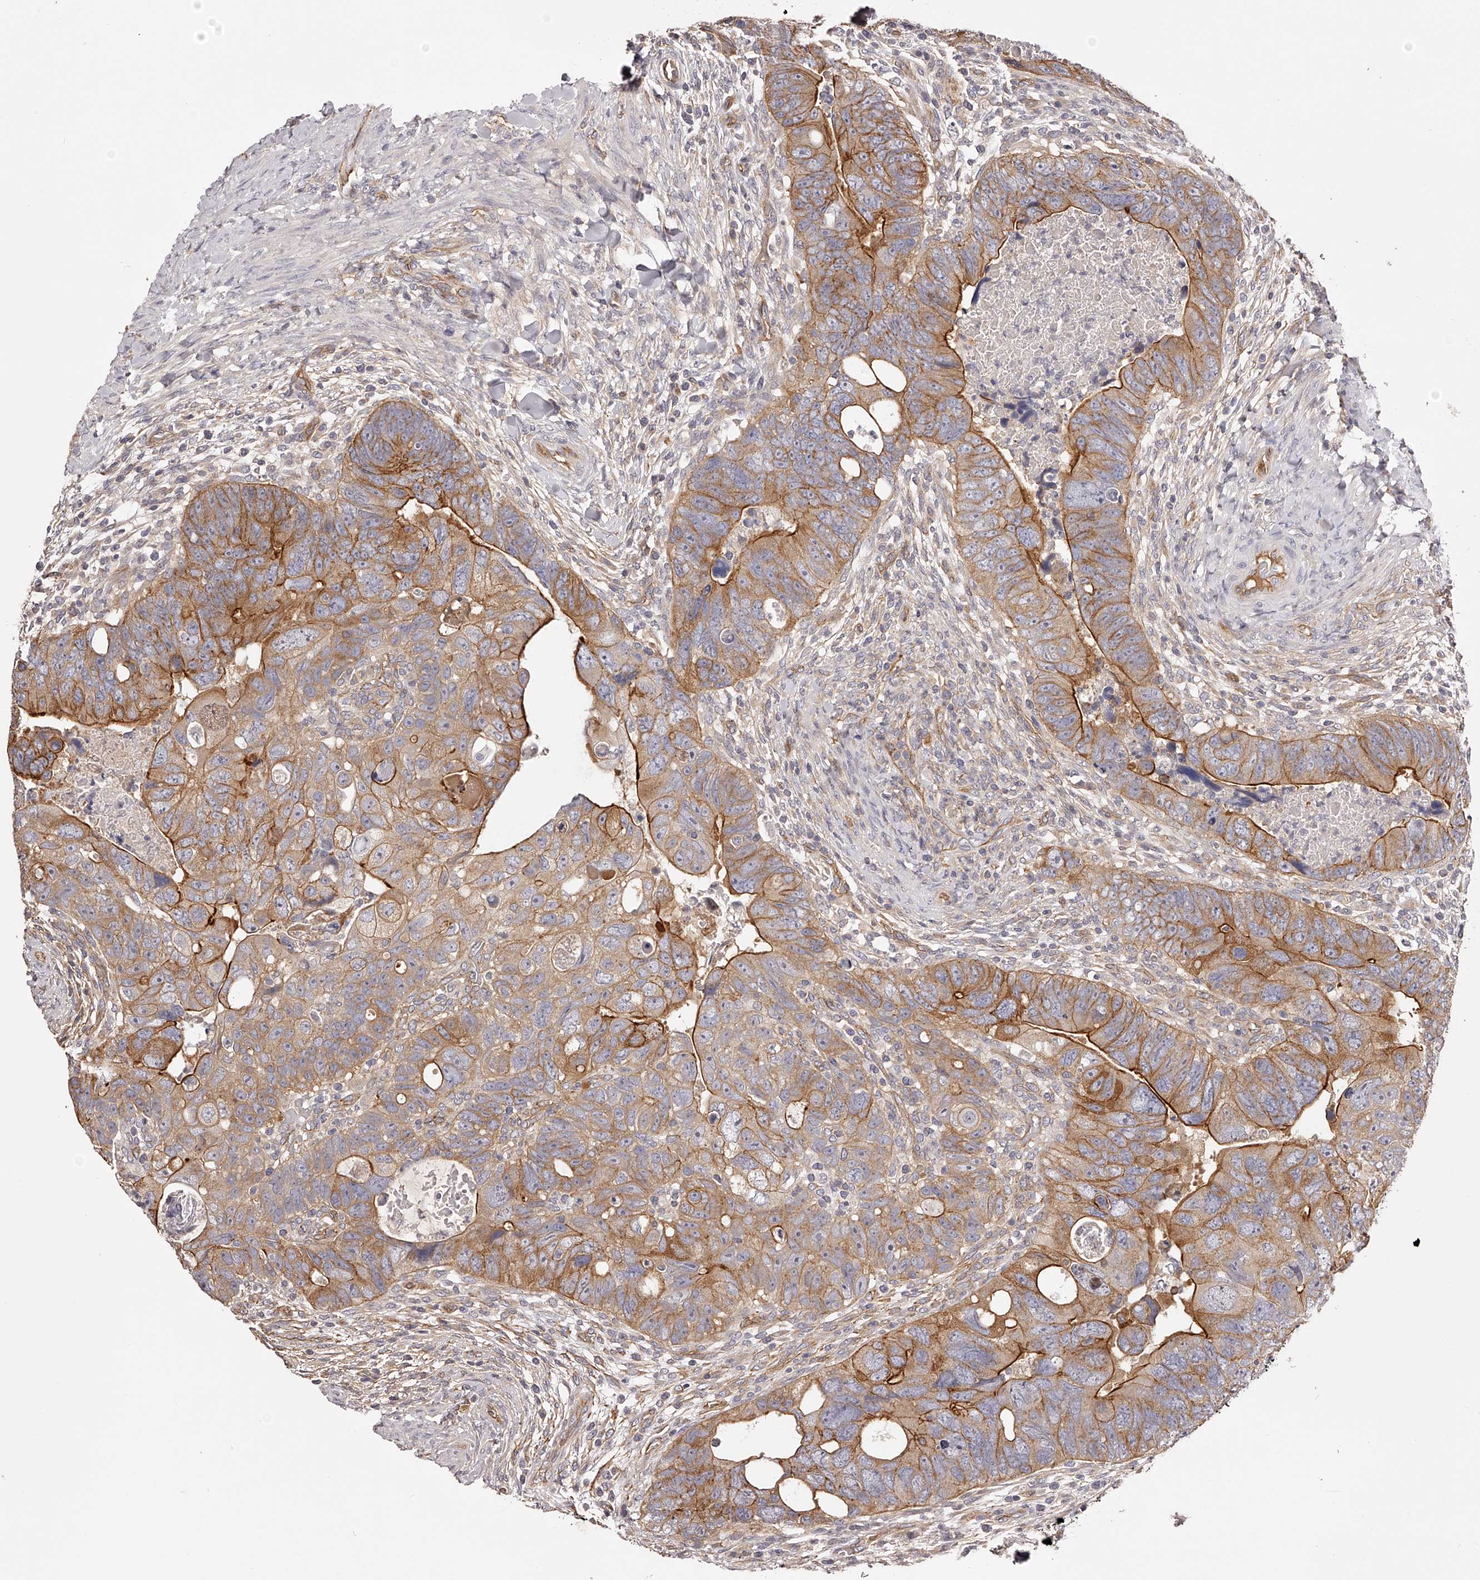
{"staining": {"intensity": "moderate", "quantity": ">75%", "location": "cytoplasmic/membranous"}, "tissue": "colorectal cancer", "cell_type": "Tumor cells", "image_type": "cancer", "snomed": [{"axis": "morphology", "description": "Adenocarcinoma, NOS"}, {"axis": "topography", "description": "Rectum"}], "caption": "Moderate cytoplasmic/membranous expression is seen in approximately >75% of tumor cells in colorectal adenocarcinoma.", "gene": "LTV1", "patient": {"sex": "male", "age": 59}}